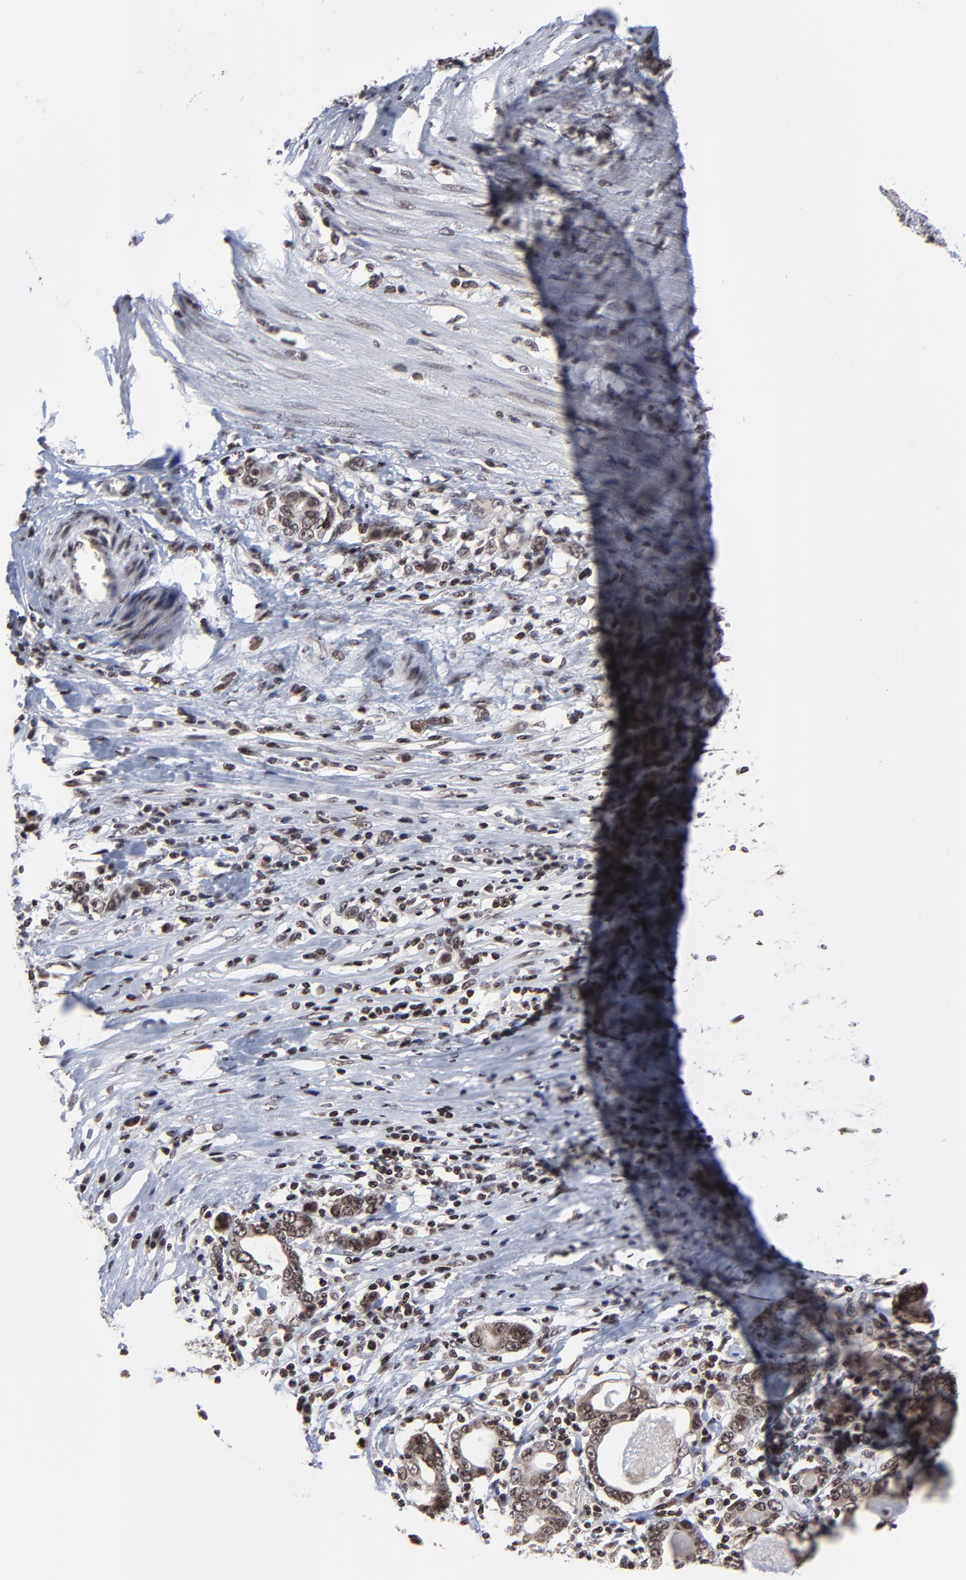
{"staining": {"intensity": "weak", "quantity": ">75%", "location": "cytoplasmic/membranous,nuclear"}, "tissue": "stomach cancer", "cell_type": "Tumor cells", "image_type": "cancer", "snomed": [{"axis": "morphology", "description": "Adenocarcinoma, NOS"}, {"axis": "topography", "description": "Stomach, lower"}], "caption": "The histopathology image exhibits staining of stomach cancer, revealing weak cytoplasmic/membranous and nuclear protein staining (brown color) within tumor cells.", "gene": "ZNF777", "patient": {"sex": "female", "age": 72}}